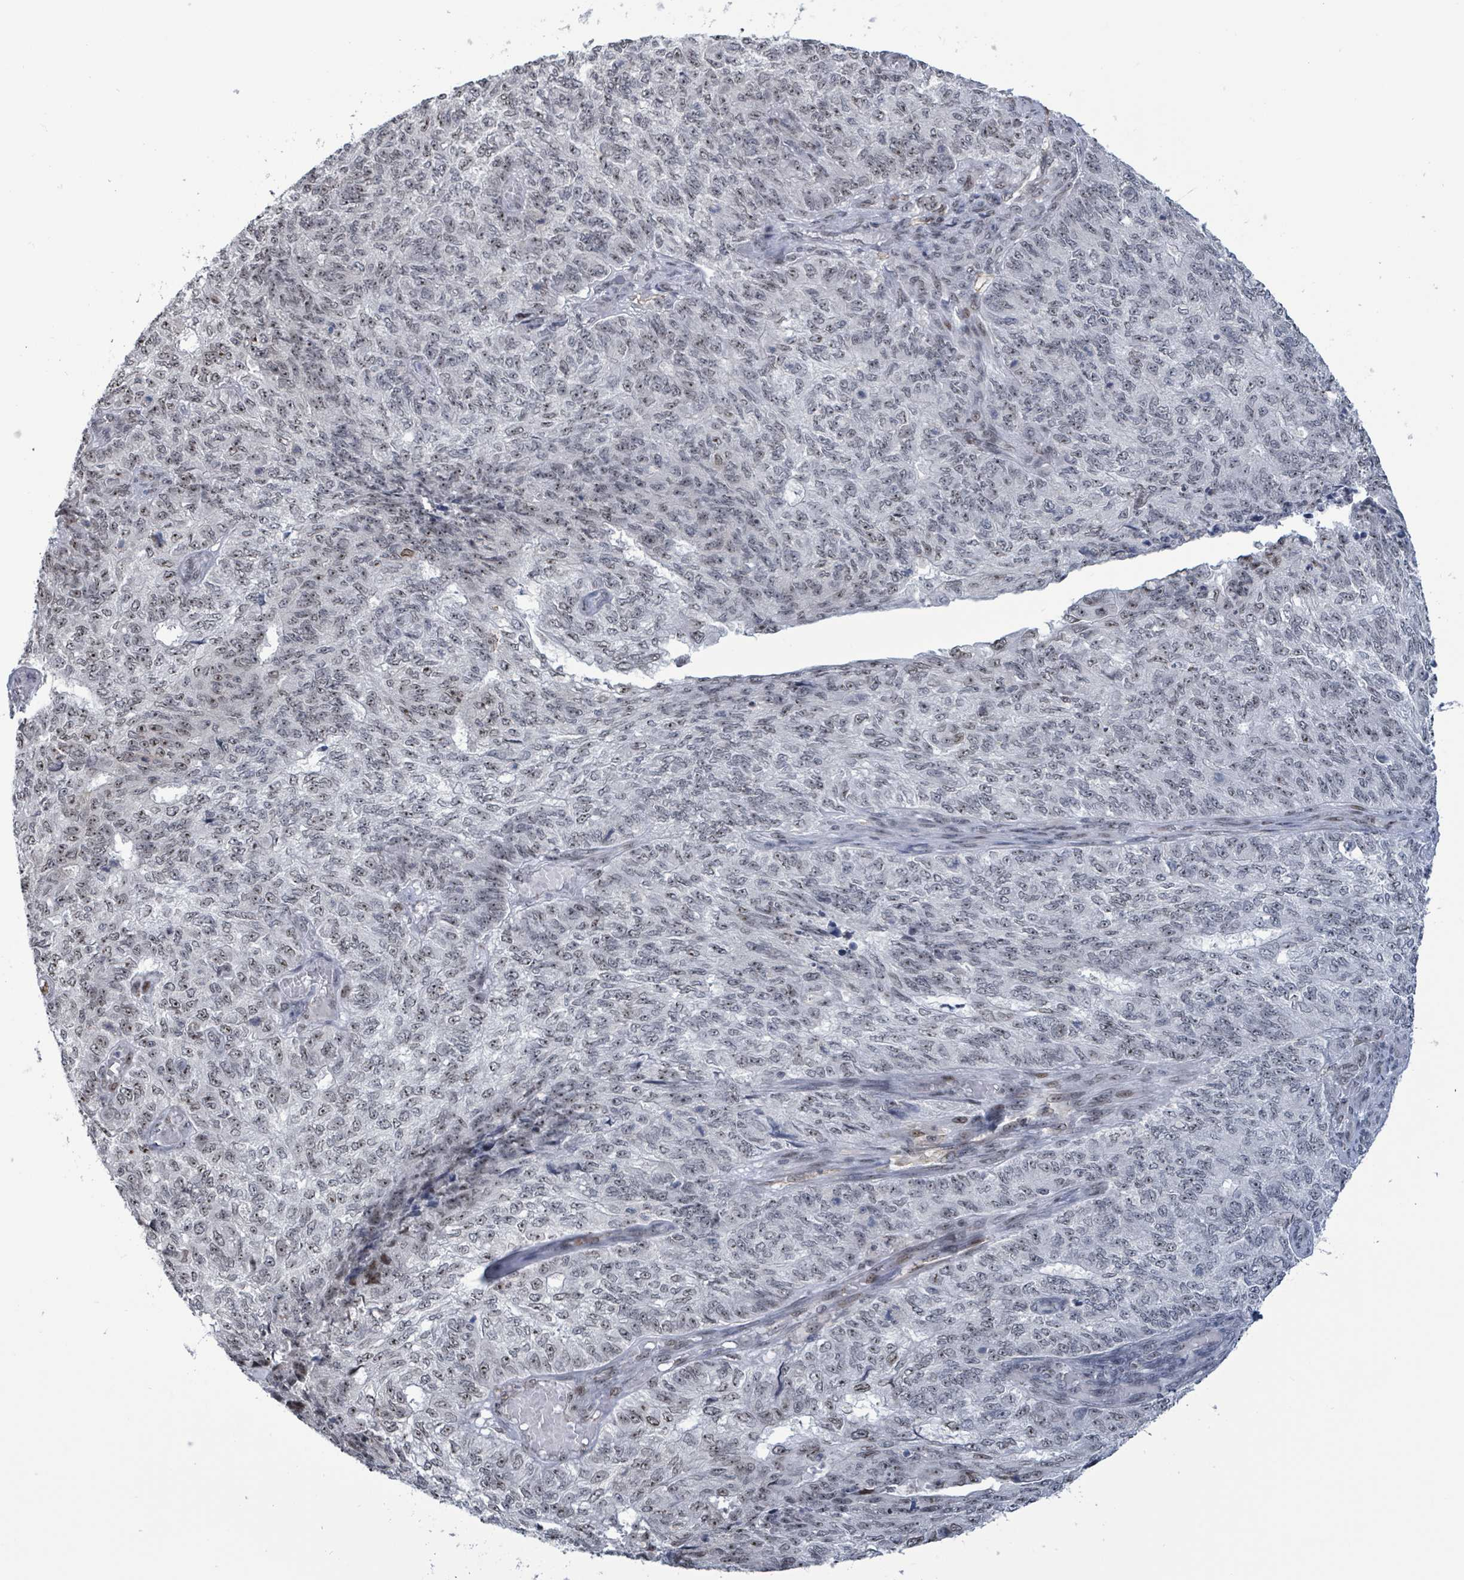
{"staining": {"intensity": "weak", "quantity": "<25%", "location": "nuclear"}, "tissue": "endometrial cancer", "cell_type": "Tumor cells", "image_type": "cancer", "snomed": [{"axis": "morphology", "description": "Adenocarcinoma, NOS"}, {"axis": "topography", "description": "Endometrium"}], "caption": "A high-resolution micrograph shows immunohistochemistry (IHC) staining of endometrial adenocarcinoma, which reveals no significant expression in tumor cells.", "gene": "RRN3", "patient": {"sex": "female", "age": 32}}